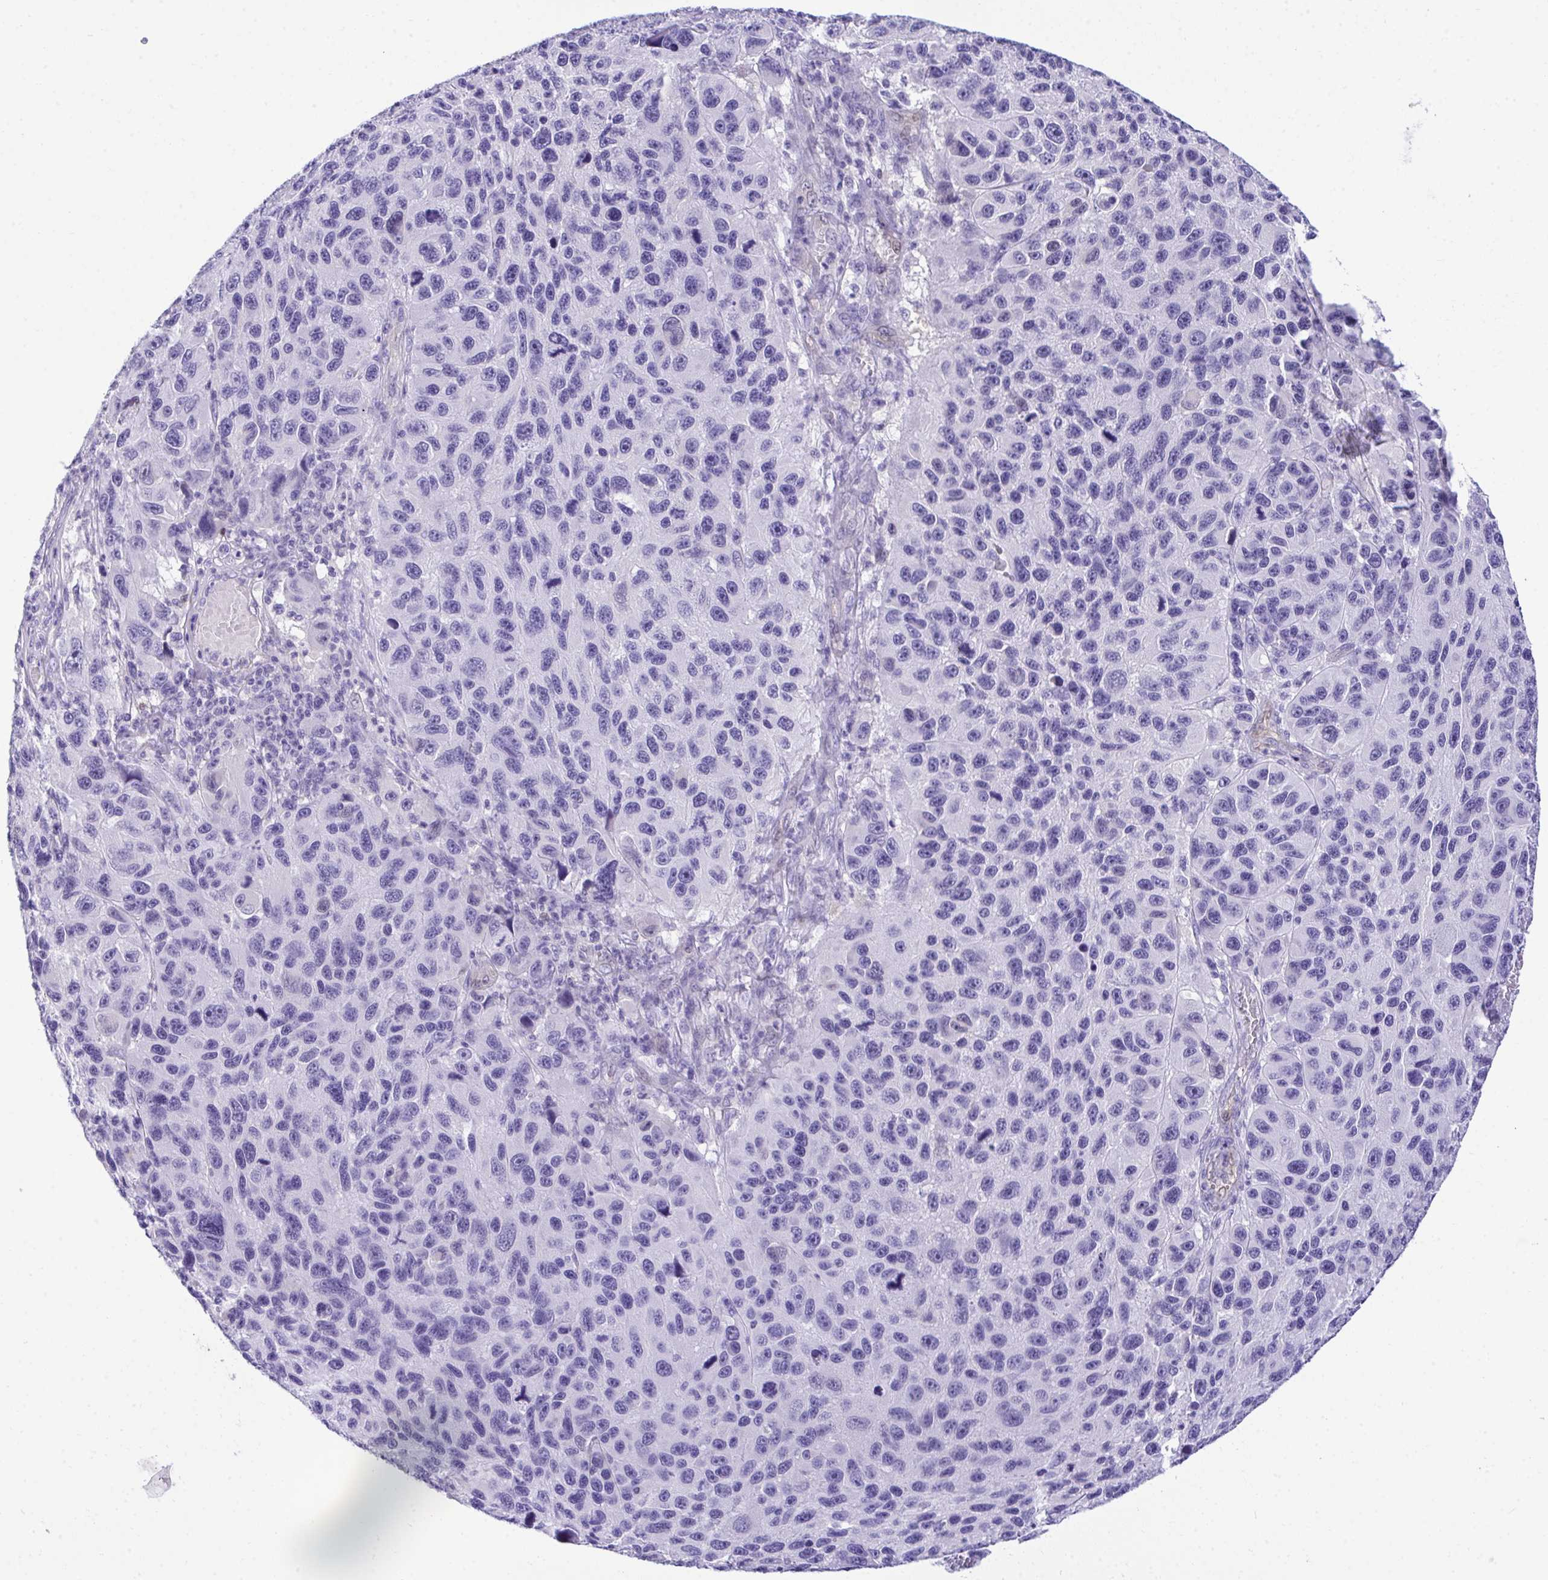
{"staining": {"intensity": "negative", "quantity": "none", "location": "none"}, "tissue": "melanoma", "cell_type": "Tumor cells", "image_type": "cancer", "snomed": [{"axis": "morphology", "description": "Malignant melanoma, NOS"}, {"axis": "topography", "description": "Skin"}], "caption": "An IHC micrograph of melanoma is shown. There is no staining in tumor cells of melanoma.", "gene": "PGM2L1", "patient": {"sex": "male", "age": 53}}